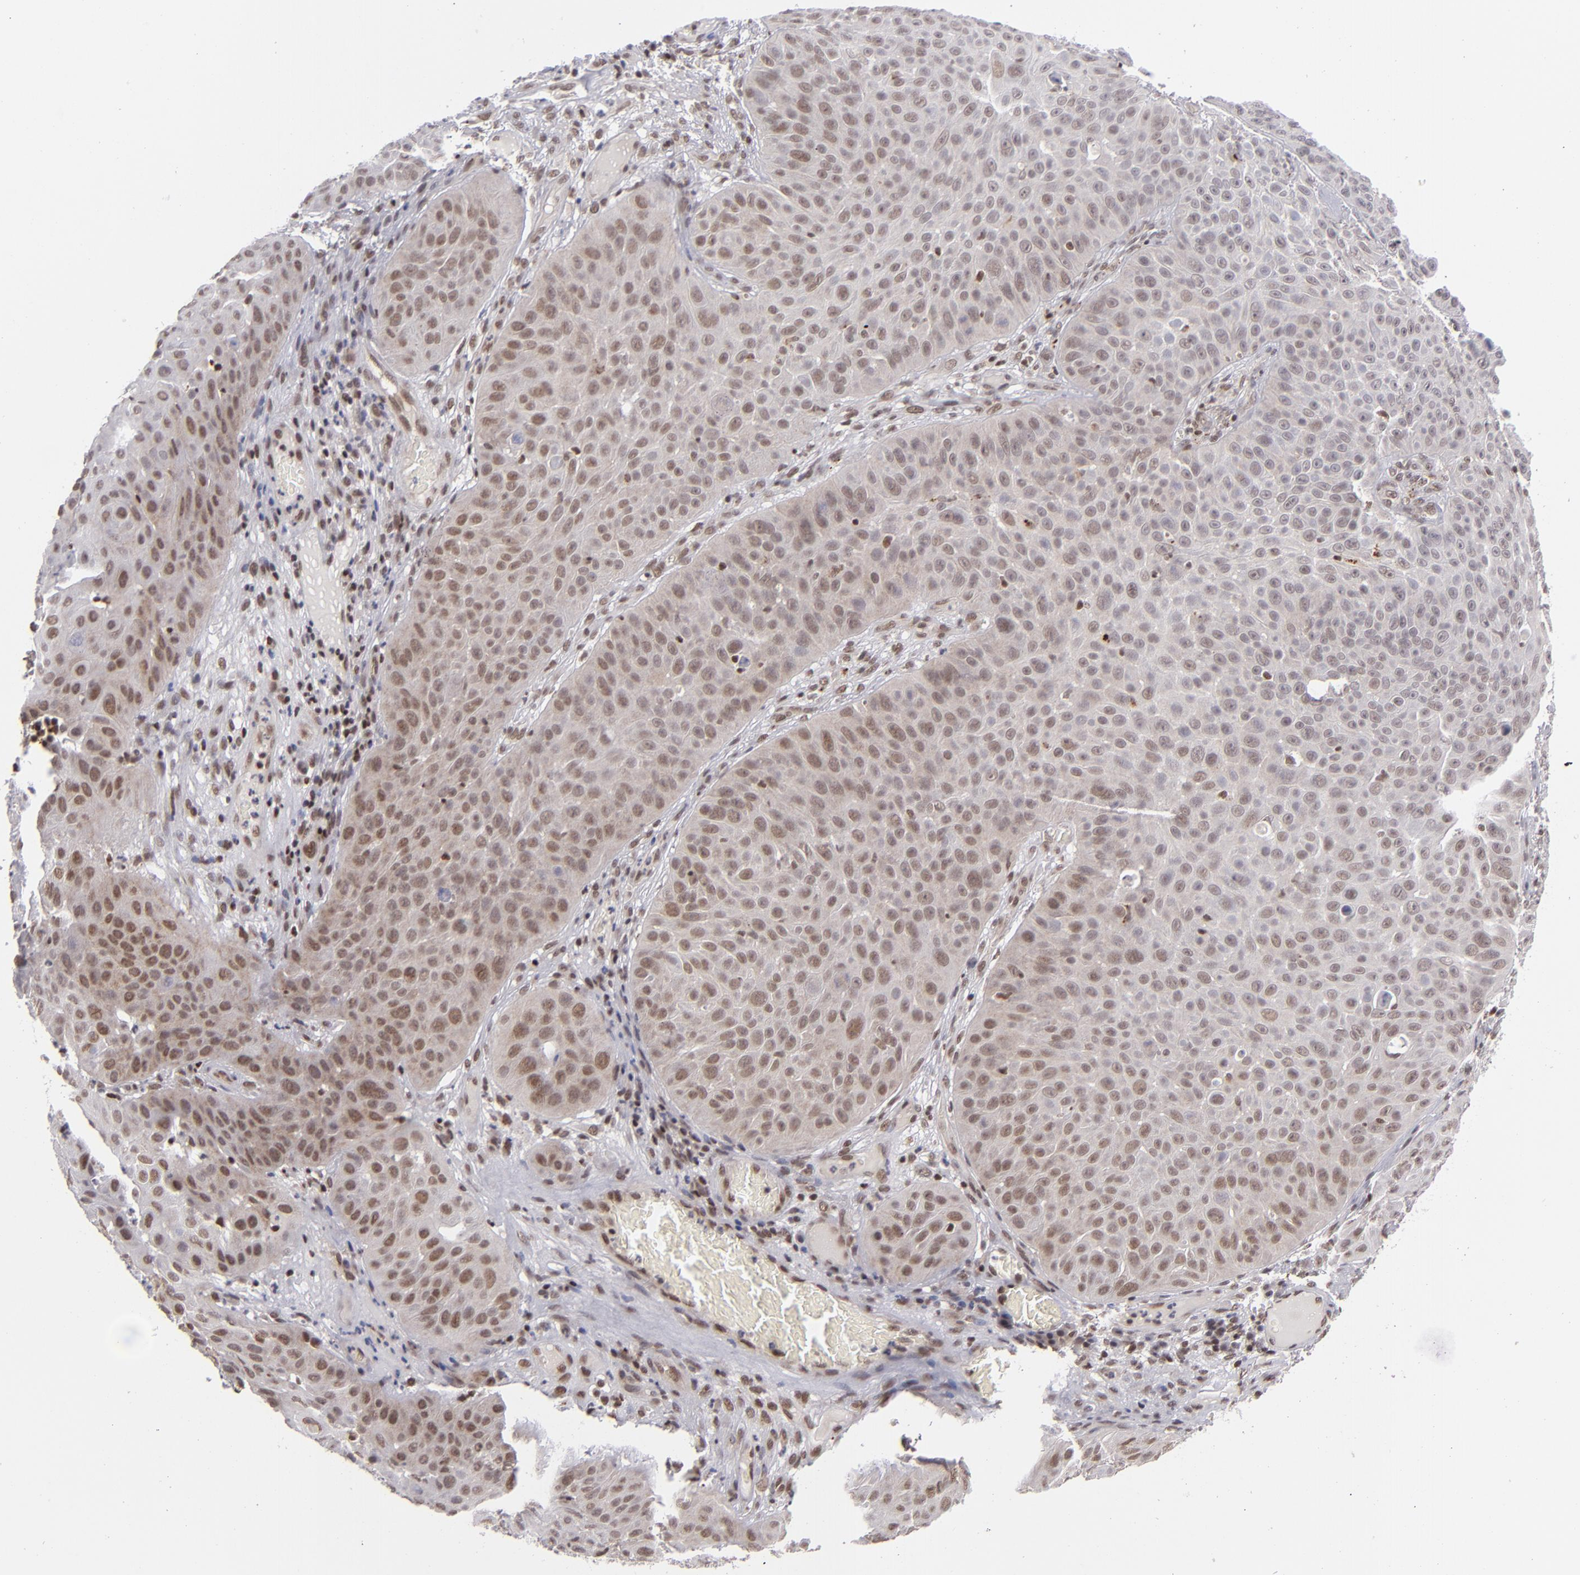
{"staining": {"intensity": "moderate", "quantity": ">75%", "location": "cytoplasmic/membranous,nuclear"}, "tissue": "skin cancer", "cell_type": "Tumor cells", "image_type": "cancer", "snomed": [{"axis": "morphology", "description": "Squamous cell carcinoma, NOS"}, {"axis": "topography", "description": "Skin"}], "caption": "Human skin cancer stained for a protein (brown) displays moderate cytoplasmic/membranous and nuclear positive staining in about >75% of tumor cells.", "gene": "MLLT3", "patient": {"sex": "male", "age": 82}}